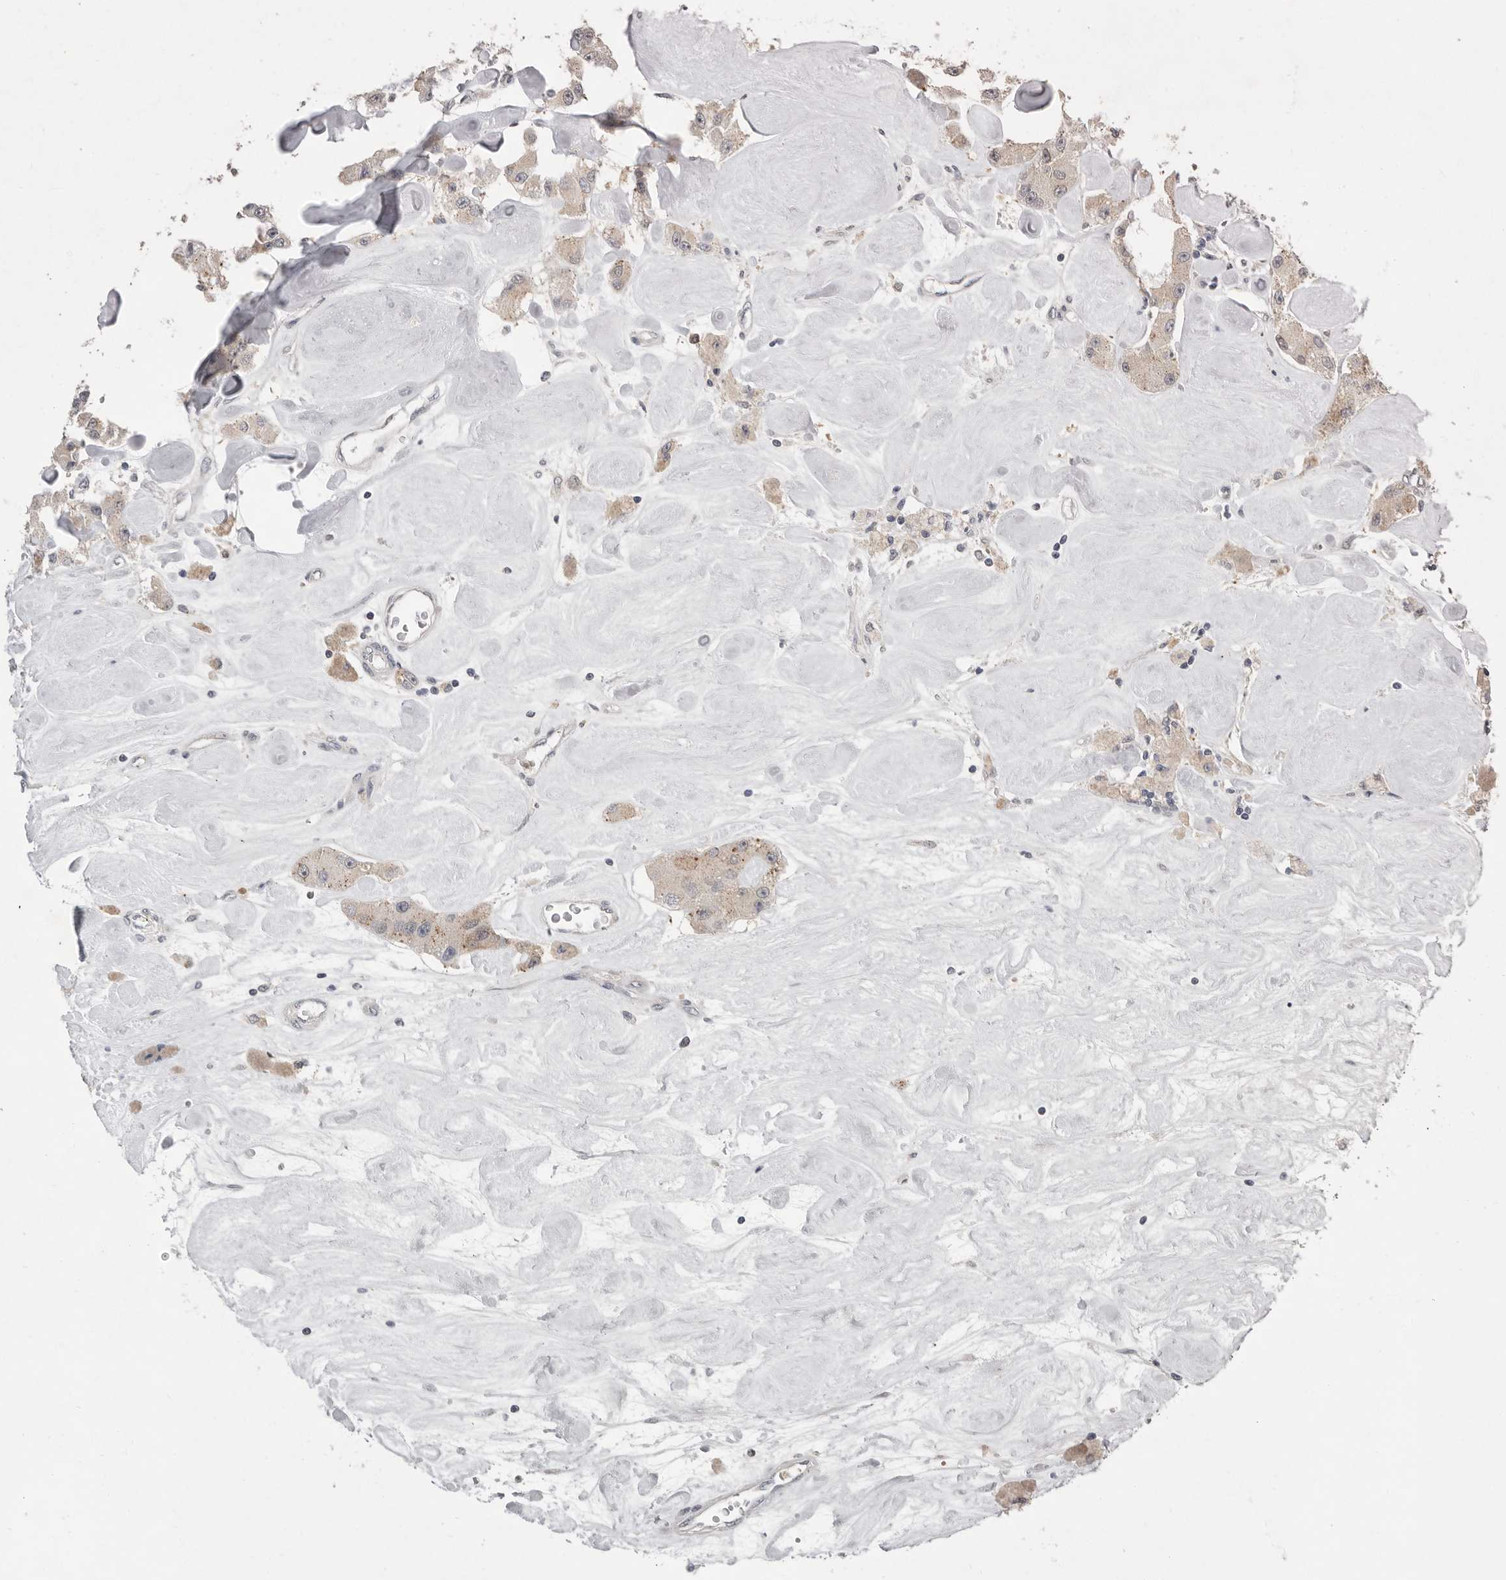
{"staining": {"intensity": "negative", "quantity": "none", "location": "none"}, "tissue": "carcinoid", "cell_type": "Tumor cells", "image_type": "cancer", "snomed": [{"axis": "morphology", "description": "Carcinoid, malignant, NOS"}, {"axis": "topography", "description": "Pancreas"}], "caption": "Tumor cells are negative for brown protein staining in carcinoid. (DAB immunohistochemistry visualized using brightfield microscopy, high magnification).", "gene": "RALGPS2", "patient": {"sex": "male", "age": 41}}